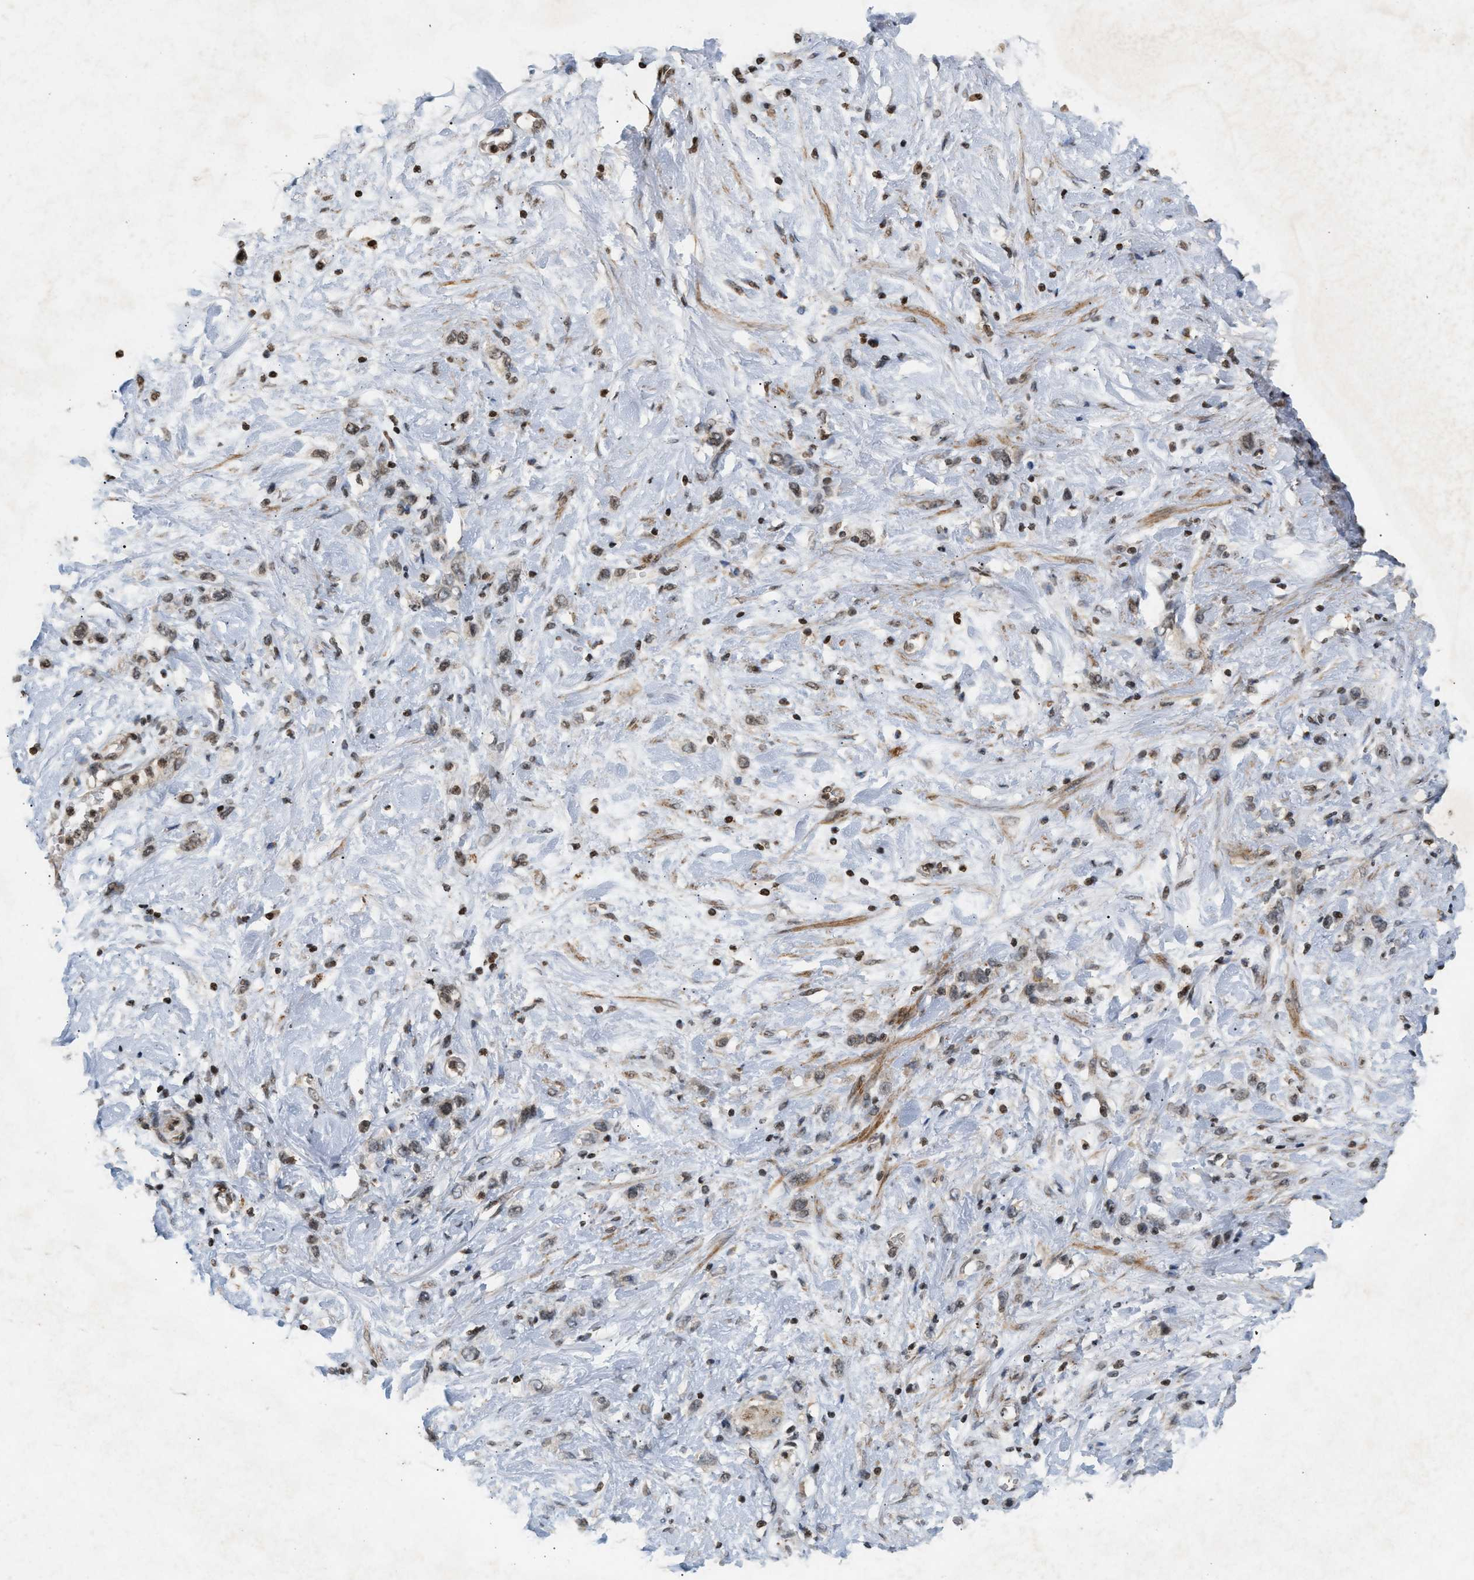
{"staining": {"intensity": "weak", "quantity": "25%-75%", "location": "nuclear"}, "tissue": "stomach cancer", "cell_type": "Tumor cells", "image_type": "cancer", "snomed": [{"axis": "morphology", "description": "Adenocarcinoma, NOS"}, {"axis": "morphology", "description": "Adenocarcinoma, High grade"}, {"axis": "topography", "description": "Stomach, upper"}, {"axis": "topography", "description": "Stomach, lower"}], "caption": "Tumor cells demonstrate low levels of weak nuclear staining in approximately 25%-75% of cells in human stomach cancer (adenocarcinoma).", "gene": "ZPR1", "patient": {"sex": "female", "age": 65}}